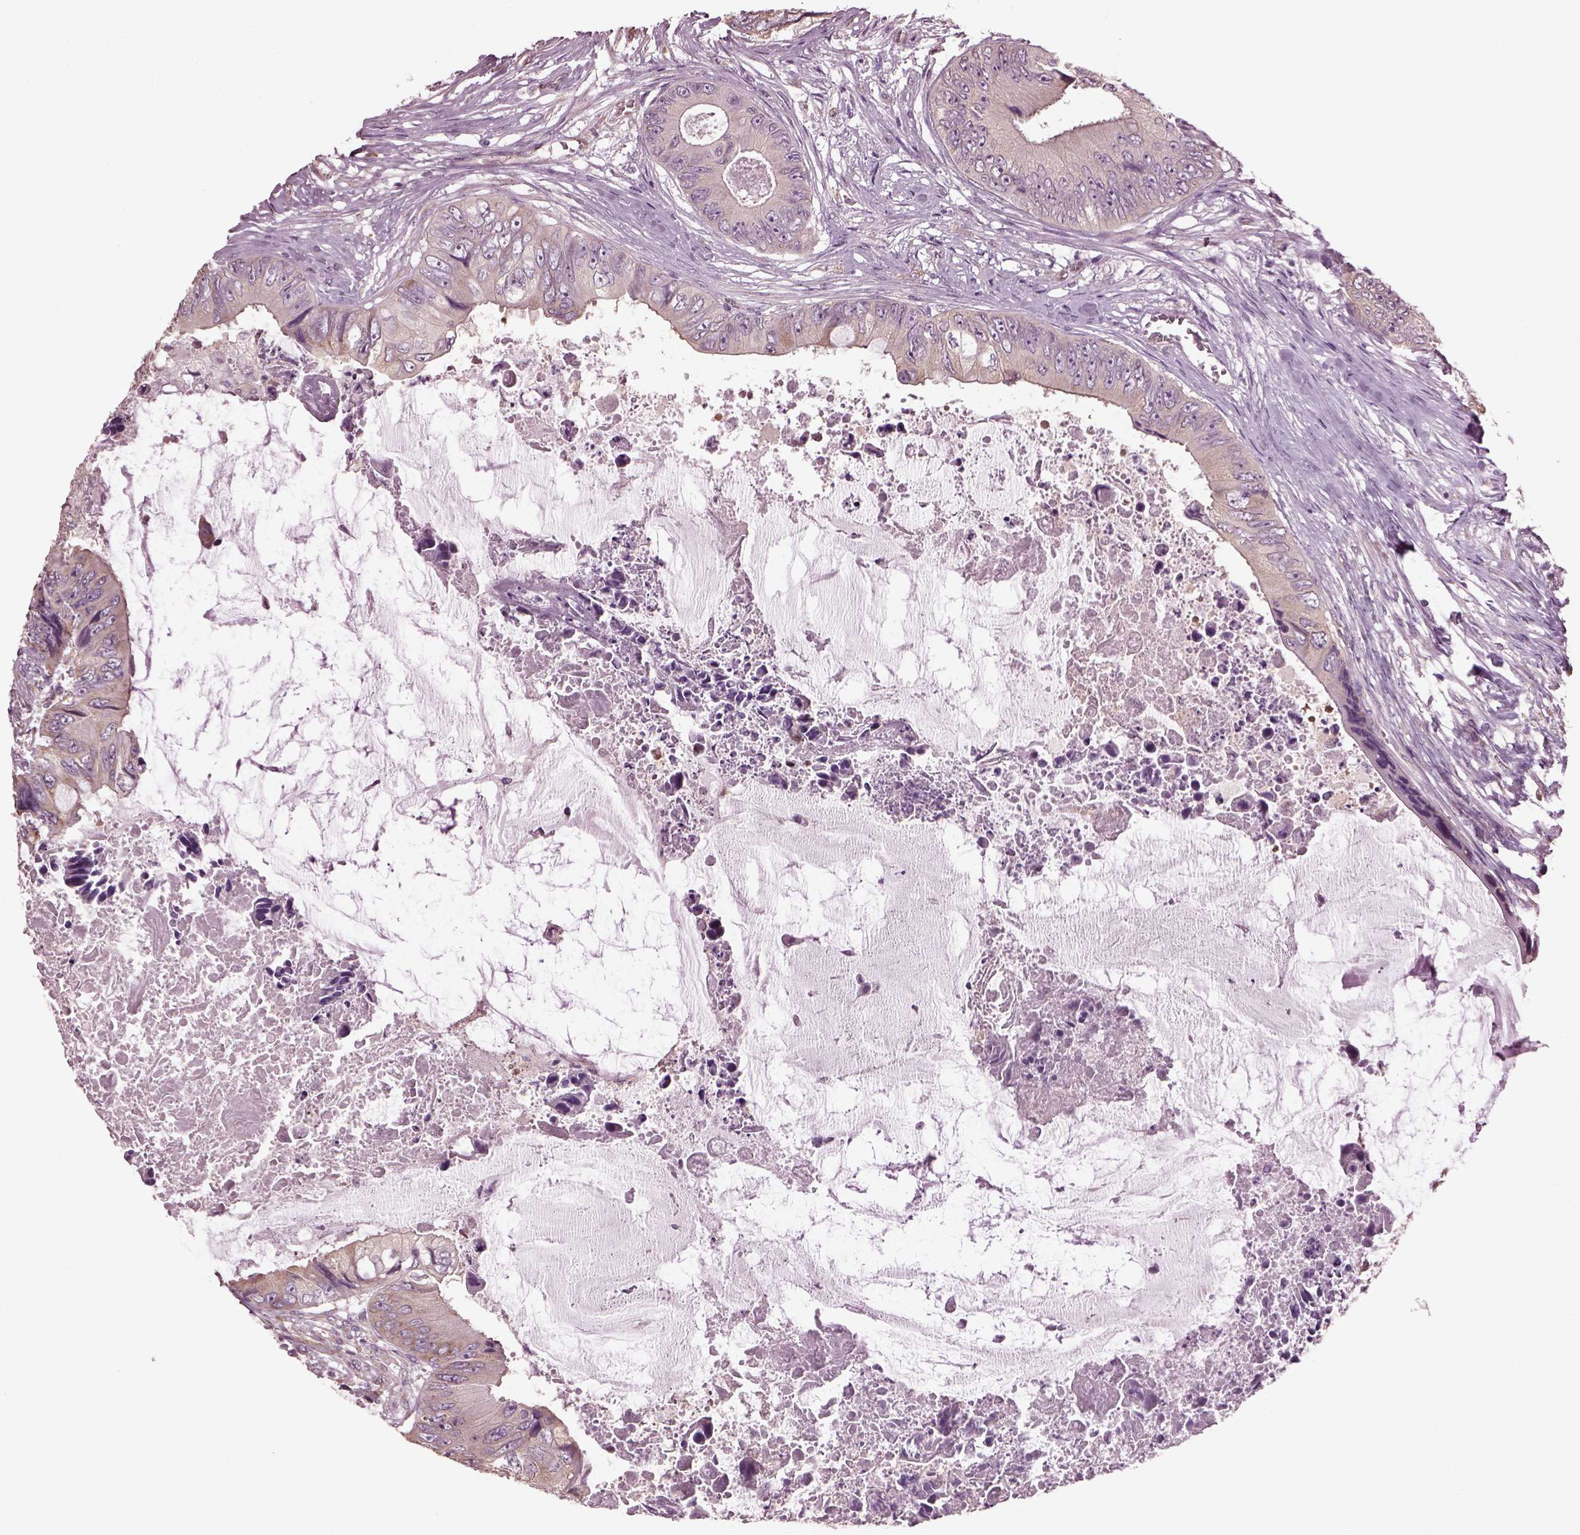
{"staining": {"intensity": "weak", "quantity": "<25%", "location": "cytoplasmic/membranous"}, "tissue": "colorectal cancer", "cell_type": "Tumor cells", "image_type": "cancer", "snomed": [{"axis": "morphology", "description": "Adenocarcinoma, NOS"}, {"axis": "topography", "description": "Rectum"}], "caption": "The micrograph displays no significant staining in tumor cells of adenocarcinoma (colorectal).", "gene": "CABP5", "patient": {"sex": "male", "age": 63}}